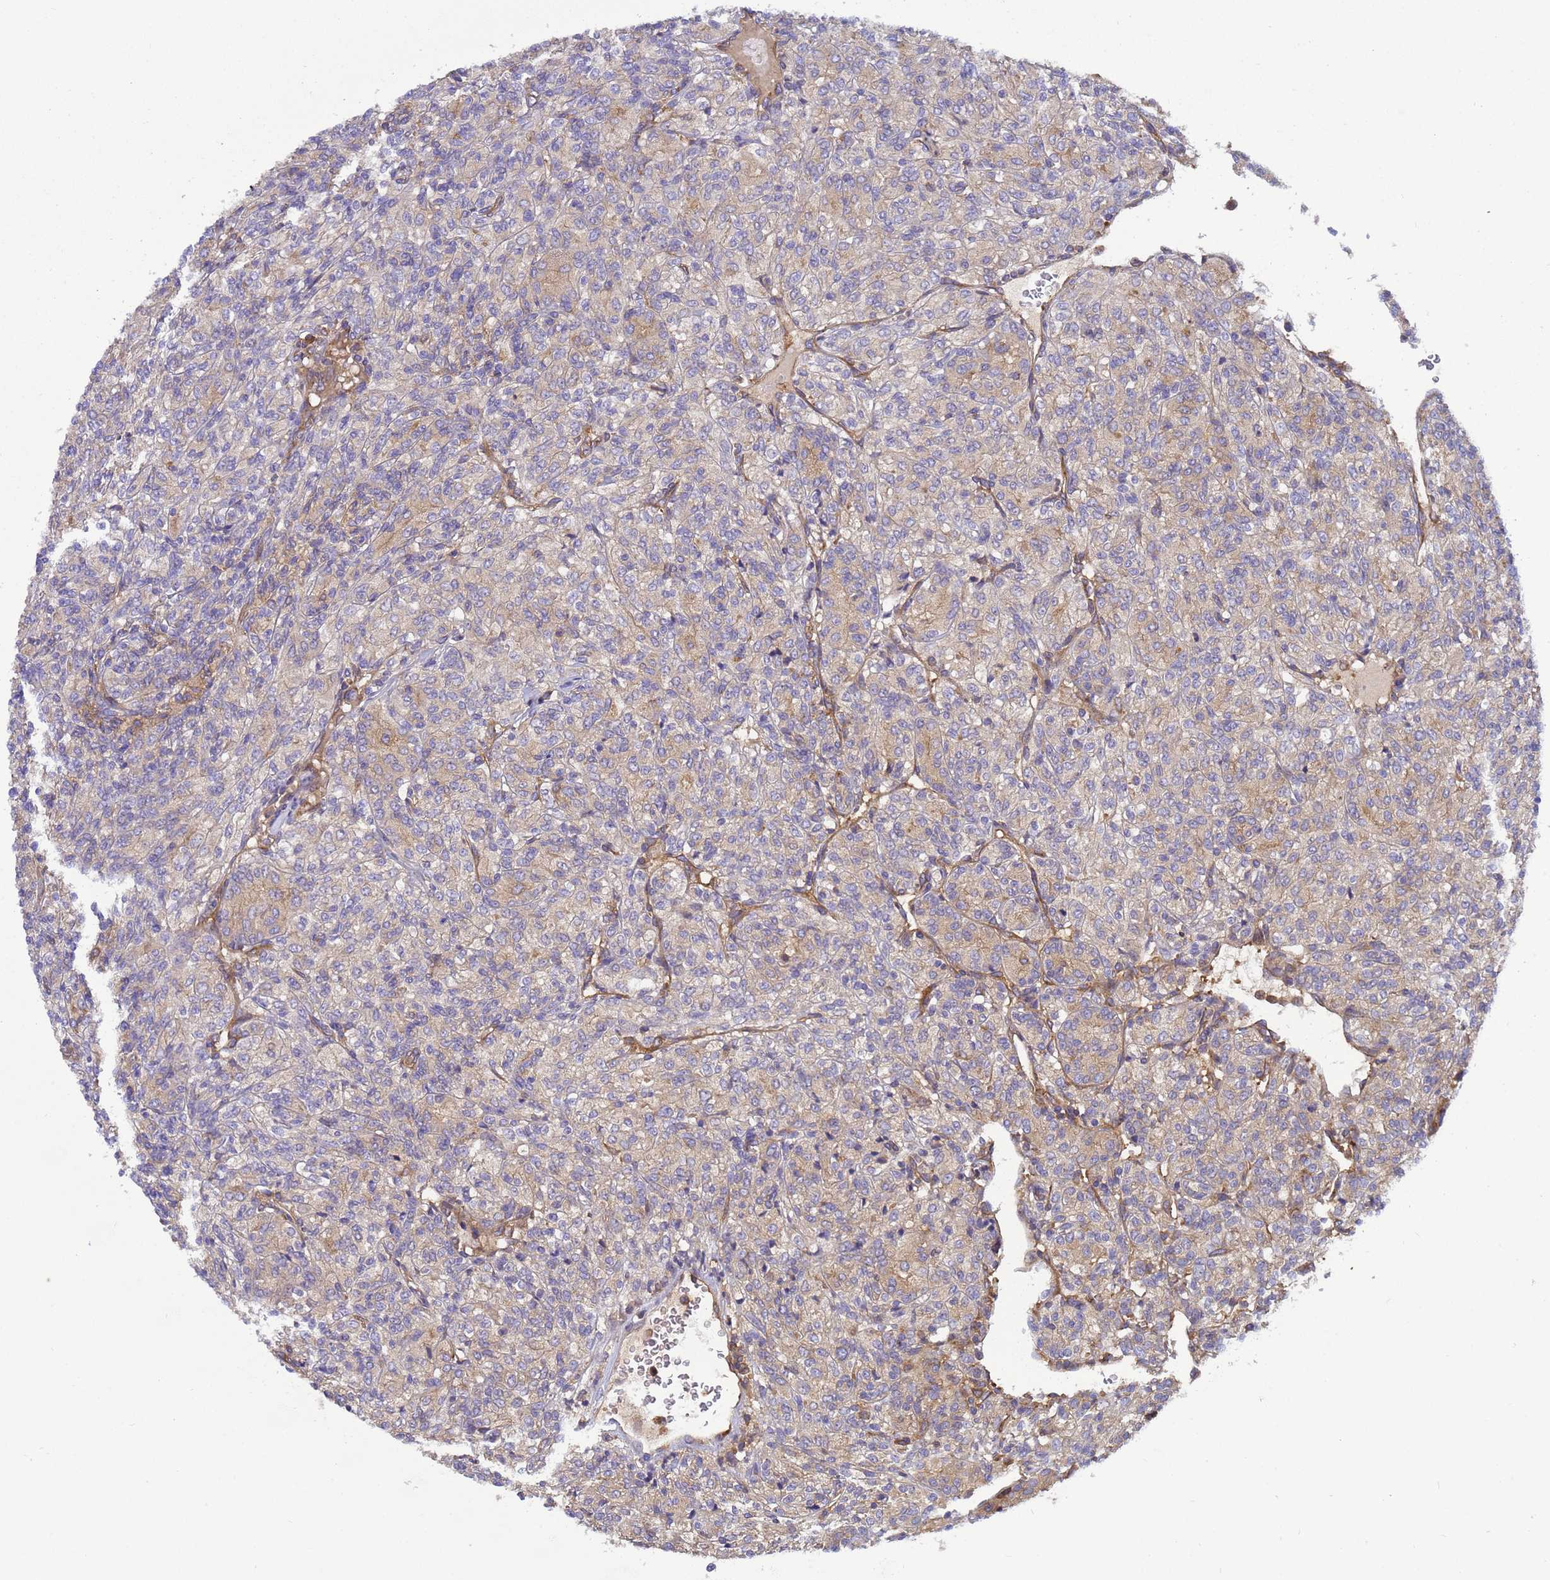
{"staining": {"intensity": "weak", "quantity": "25%-75%", "location": "cytoplasmic/membranous"}, "tissue": "renal cancer", "cell_type": "Tumor cells", "image_type": "cancer", "snomed": [{"axis": "morphology", "description": "Adenocarcinoma, NOS"}, {"axis": "topography", "description": "Kidney"}], "caption": "Immunohistochemical staining of renal cancer (adenocarcinoma) demonstrates low levels of weak cytoplasmic/membranous protein staining in approximately 25%-75% of tumor cells.", "gene": "BECN1", "patient": {"sex": "male", "age": 77}}